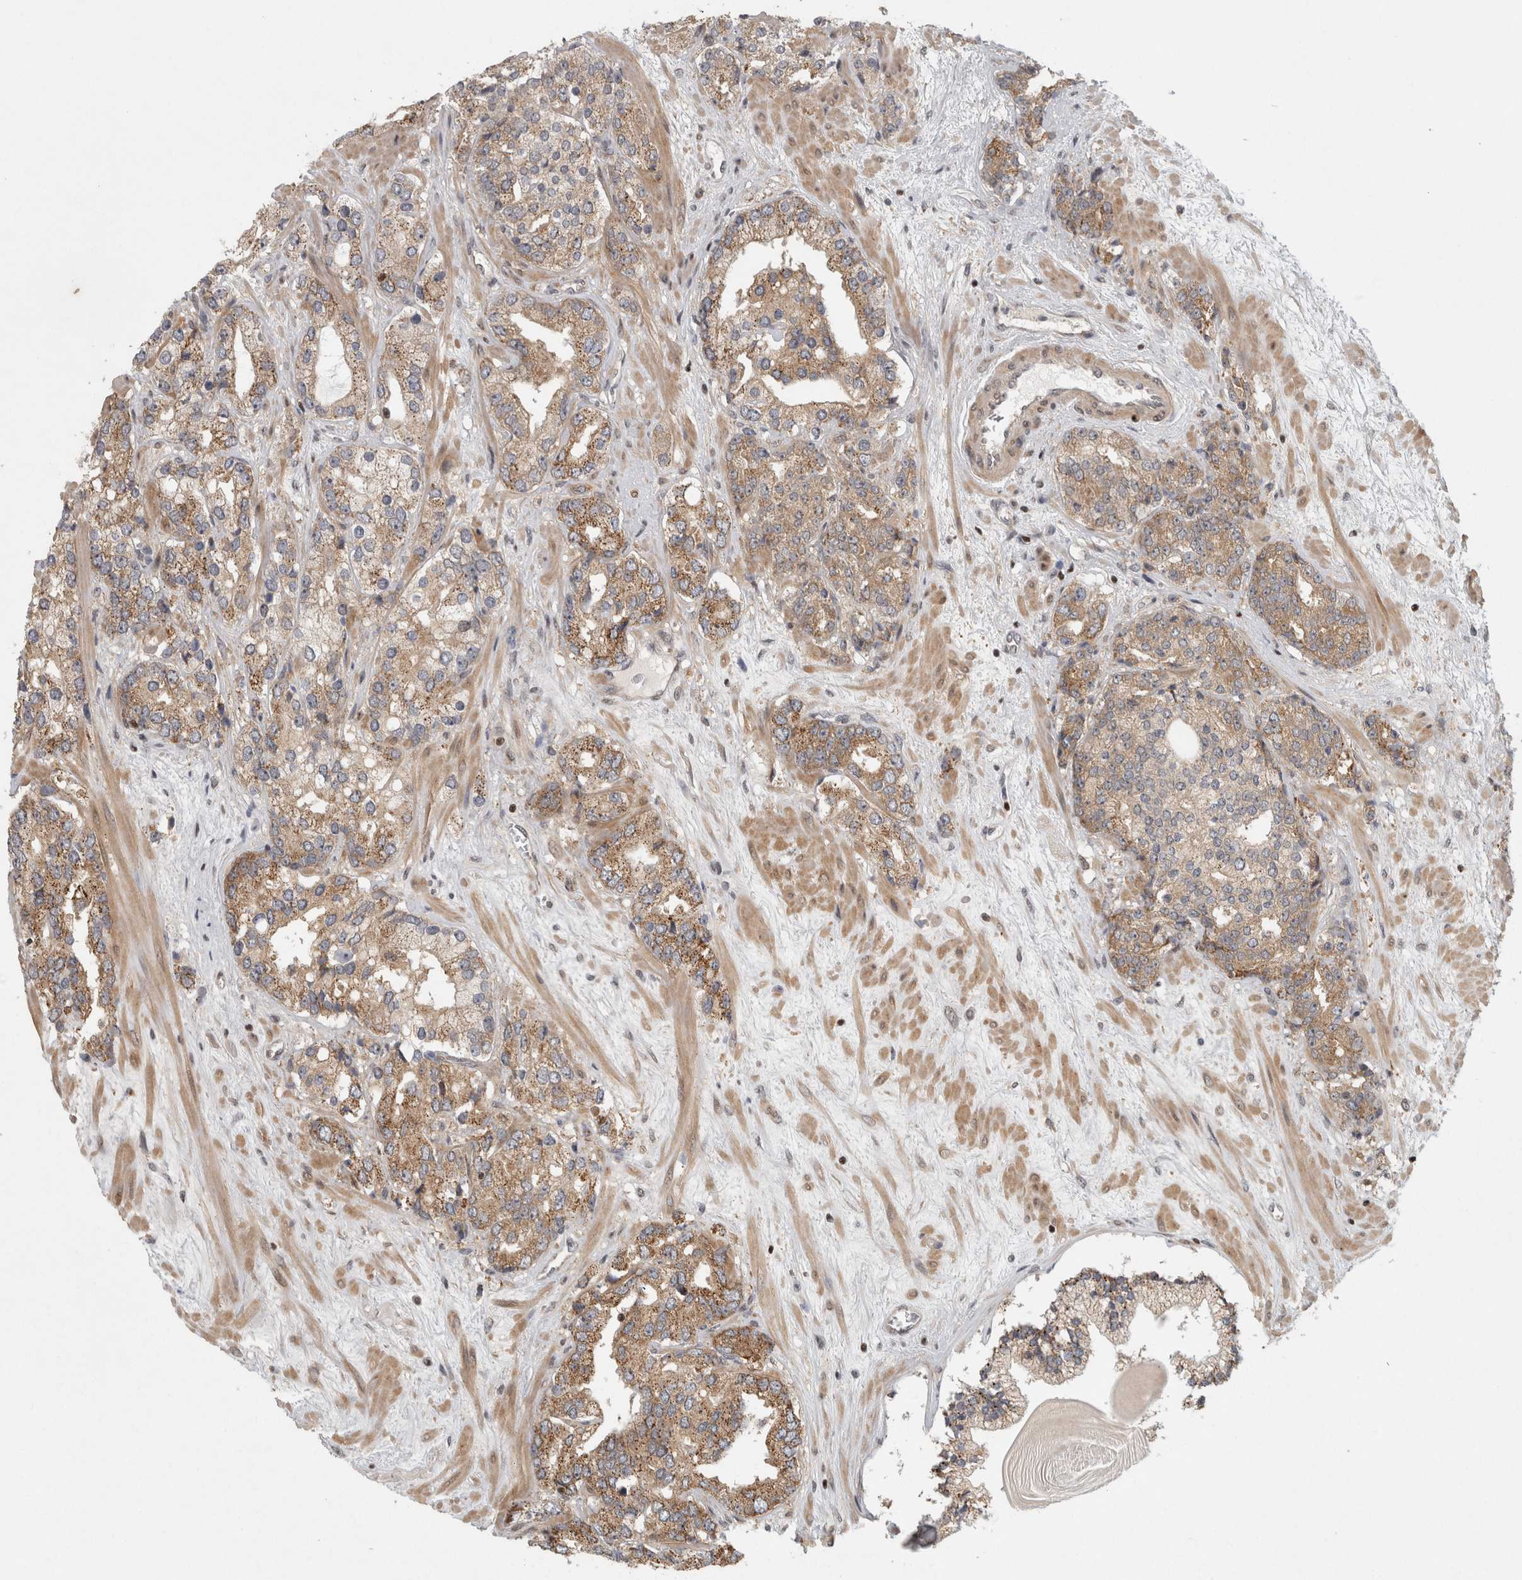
{"staining": {"intensity": "moderate", "quantity": "25%-75%", "location": "cytoplasmic/membranous"}, "tissue": "prostate cancer", "cell_type": "Tumor cells", "image_type": "cancer", "snomed": [{"axis": "morphology", "description": "Adenocarcinoma, High grade"}, {"axis": "topography", "description": "Prostate"}], "caption": "High-magnification brightfield microscopy of high-grade adenocarcinoma (prostate) stained with DAB (brown) and counterstained with hematoxylin (blue). tumor cells exhibit moderate cytoplasmic/membranous expression is appreciated in about25%-75% of cells.", "gene": "KDM8", "patient": {"sex": "male", "age": 71}}